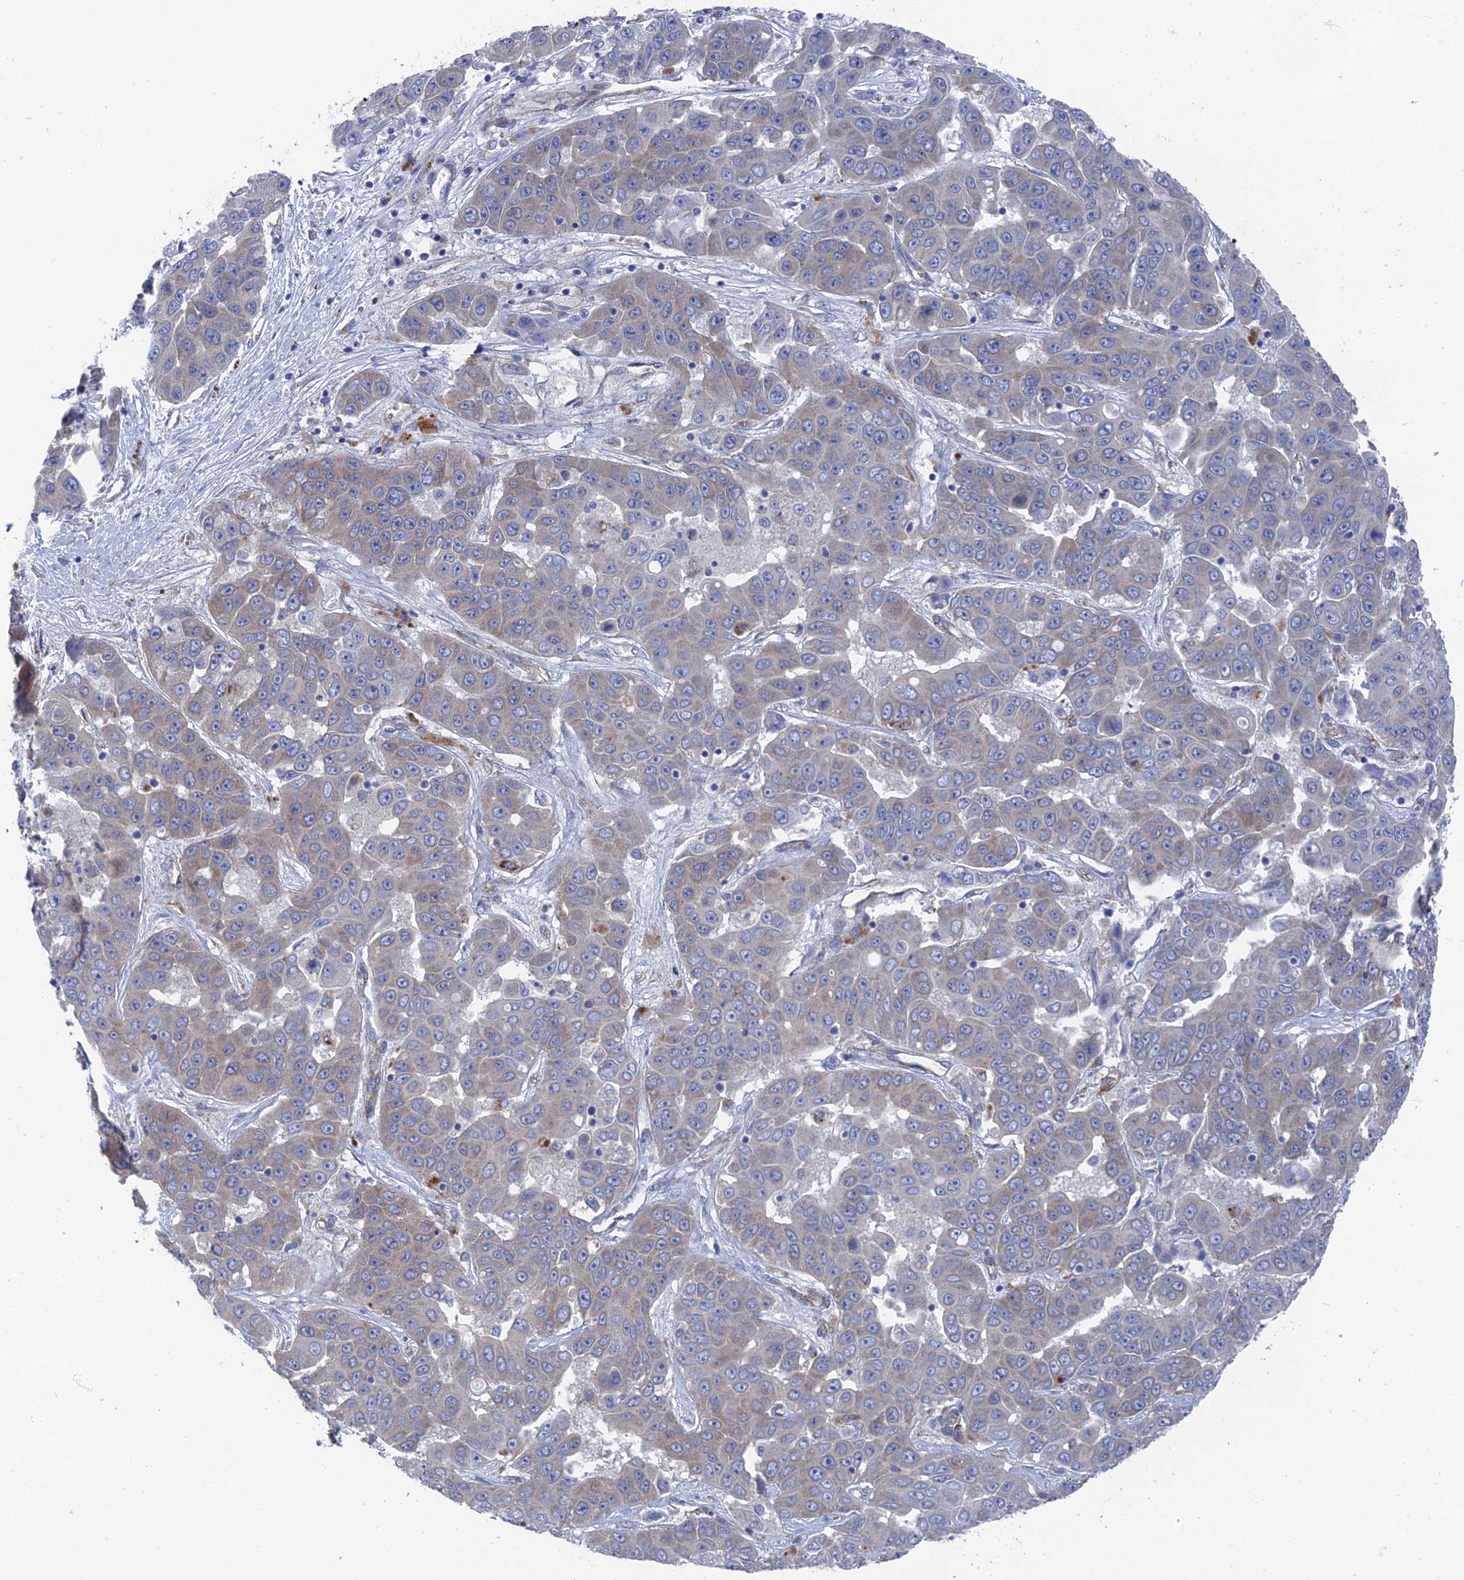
{"staining": {"intensity": "negative", "quantity": "none", "location": "none"}, "tissue": "liver cancer", "cell_type": "Tumor cells", "image_type": "cancer", "snomed": [{"axis": "morphology", "description": "Cholangiocarcinoma"}, {"axis": "topography", "description": "Liver"}], "caption": "High power microscopy micrograph of an IHC image of cholangiocarcinoma (liver), revealing no significant expression in tumor cells.", "gene": "ARAP3", "patient": {"sex": "female", "age": 52}}